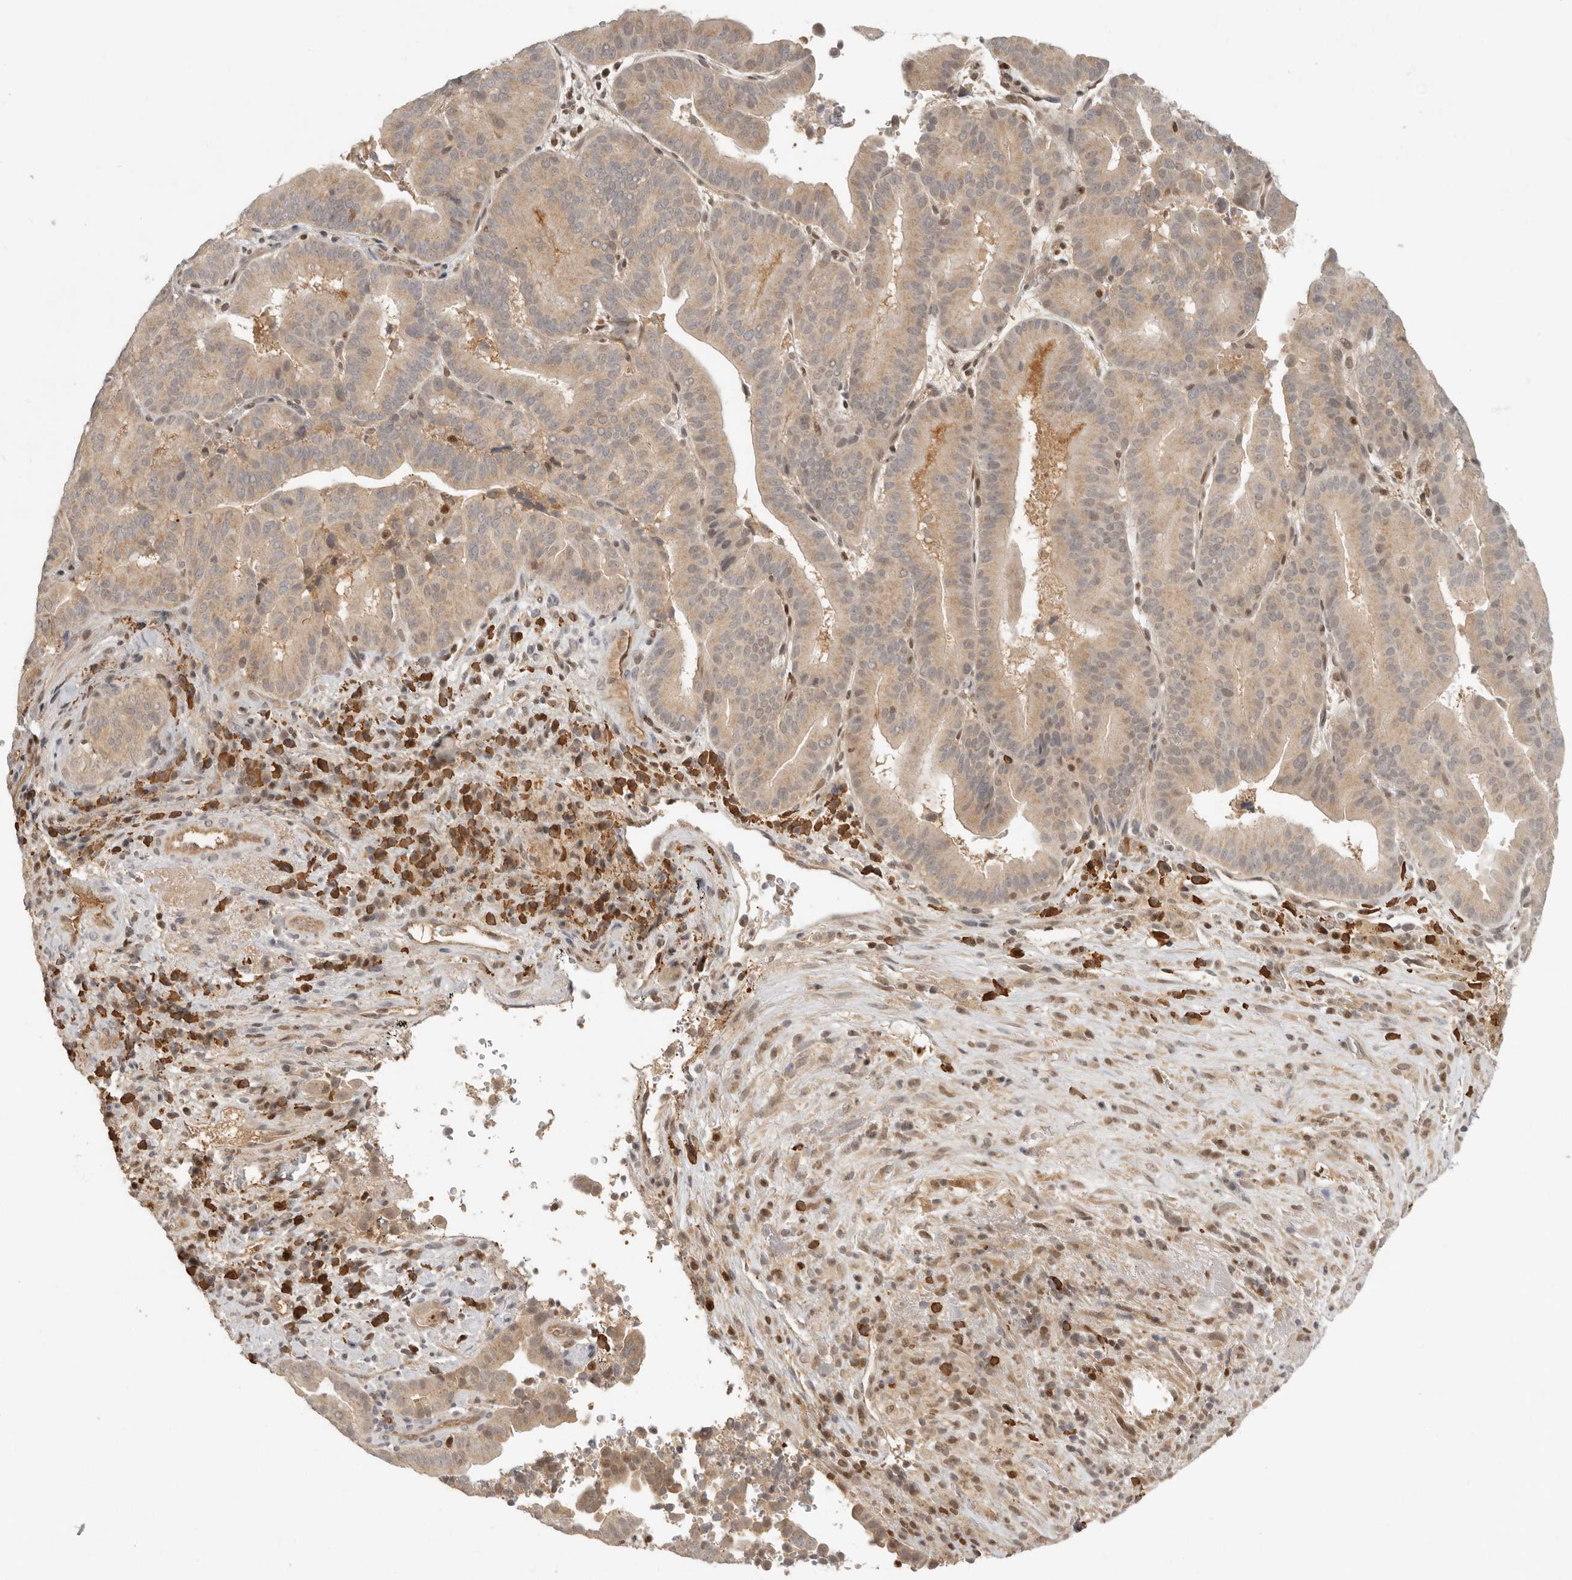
{"staining": {"intensity": "weak", "quantity": ">75%", "location": "cytoplasmic/membranous"}, "tissue": "liver cancer", "cell_type": "Tumor cells", "image_type": "cancer", "snomed": [{"axis": "morphology", "description": "Cholangiocarcinoma"}, {"axis": "topography", "description": "Liver"}], "caption": "Liver cholangiocarcinoma tissue displays weak cytoplasmic/membranous expression in about >75% of tumor cells, visualized by immunohistochemistry. The staining was performed using DAB, with brown indicating positive protein expression. Nuclei are stained blue with hematoxylin.", "gene": "PSMA5", "patient": {"sex": "female", "age": 75}}